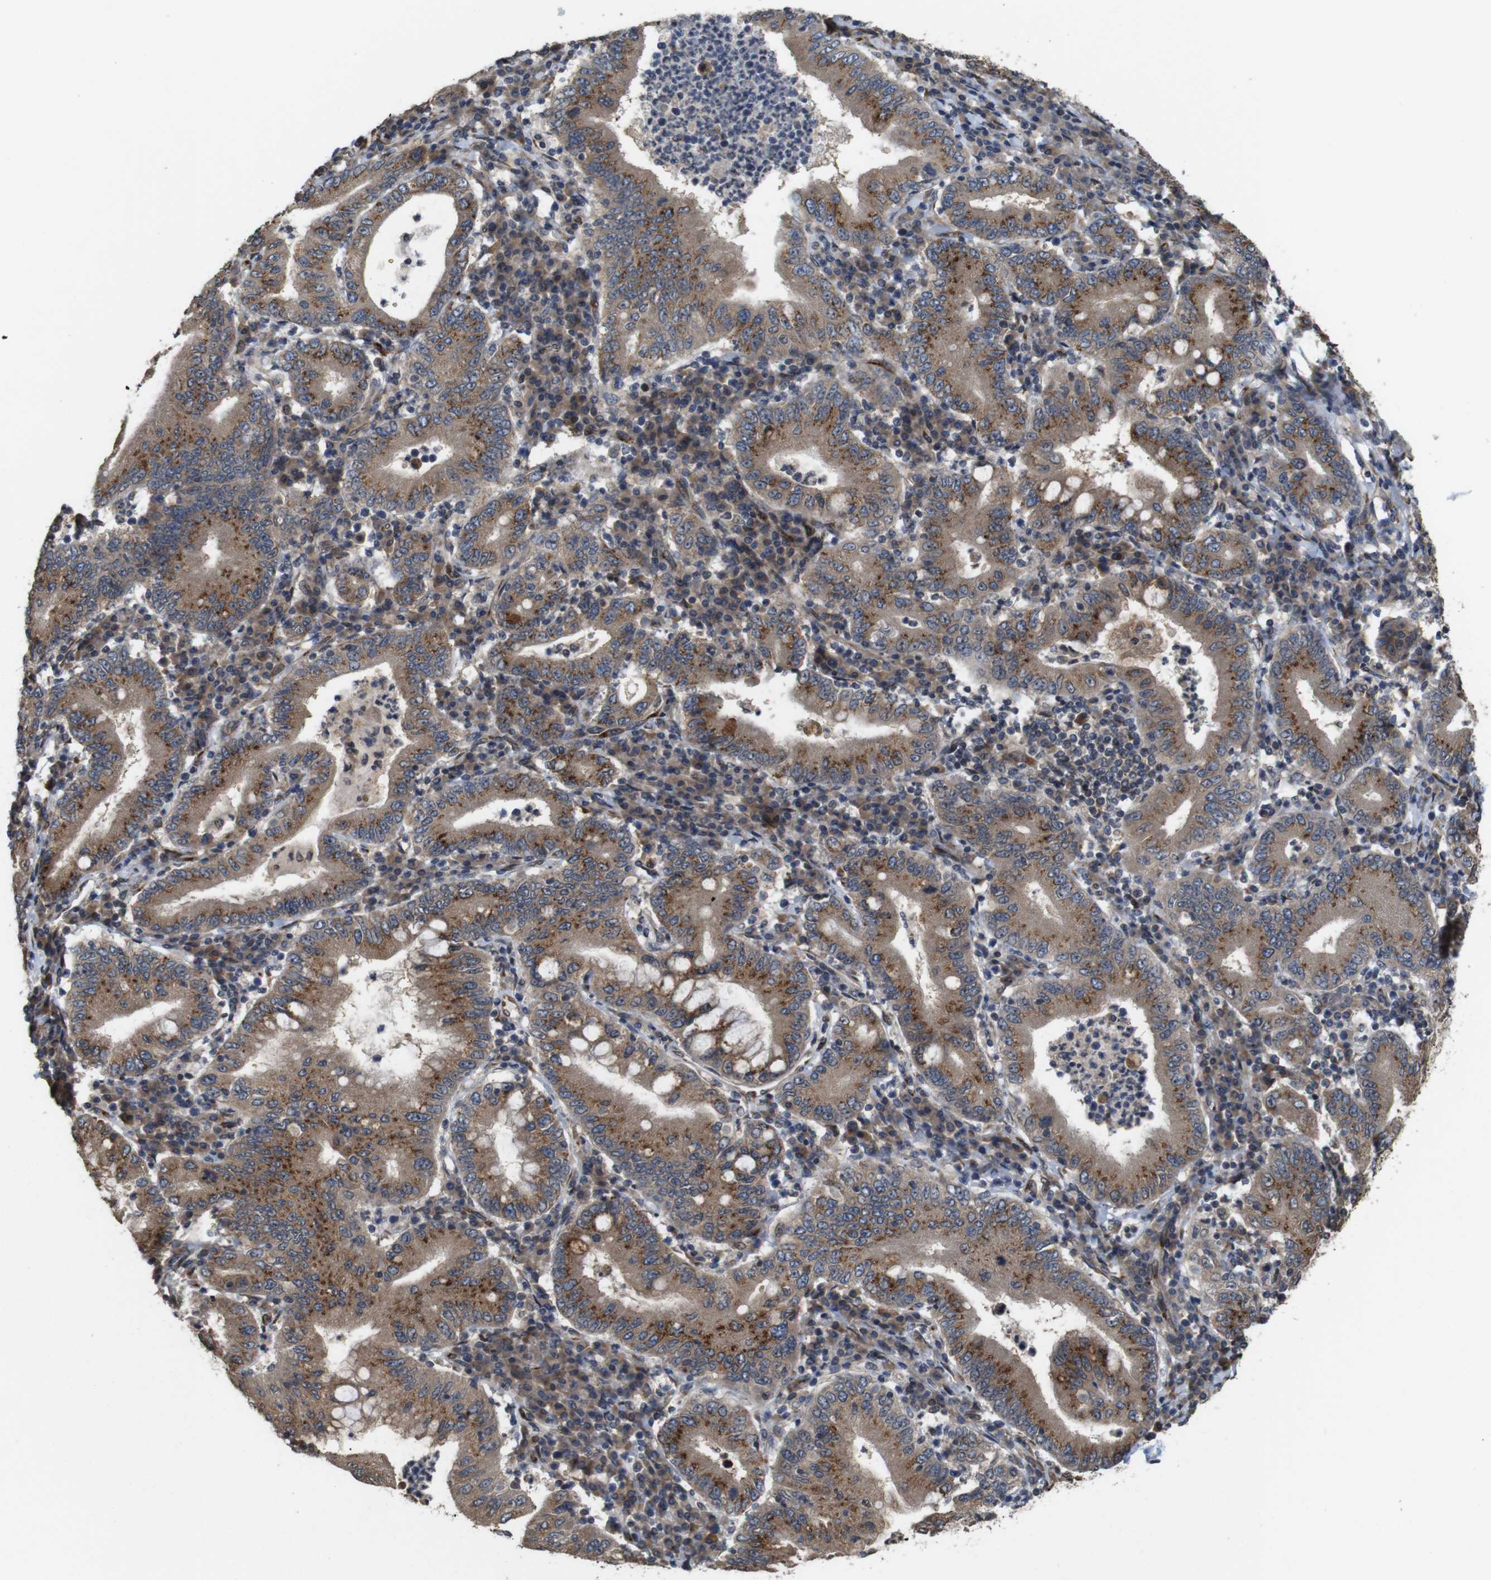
{"staining": {"intensity": "moderate", "quantity": ">75%", "location": "cytoplasmic/membranous"}, "tissue": "stomach cancer", "cell_type": "Tumor cells", "image_type": "cancer", "snomed": [{"axis": "morphology", "description": "Normal tissue, NOS"}, {"axis": "morphology", "description": "Adenocarcinoma, NOS"}, {"axis": "topography", "description": "Esophagus"}, {"axis": "topography", "description": "Stomach, upper"}, {"axis": "topography", "description": "Peripheral nerve tissue"}], "caption": "There is medium levels of moderate cytoplasmic/membranous staining in tumor cells of adenocarcinoma (stomach), as demonstrated by immunohistochemical staining (brown color).", "gene": "EFCAB14", "patient": {"sex": "male", "age": 62}}